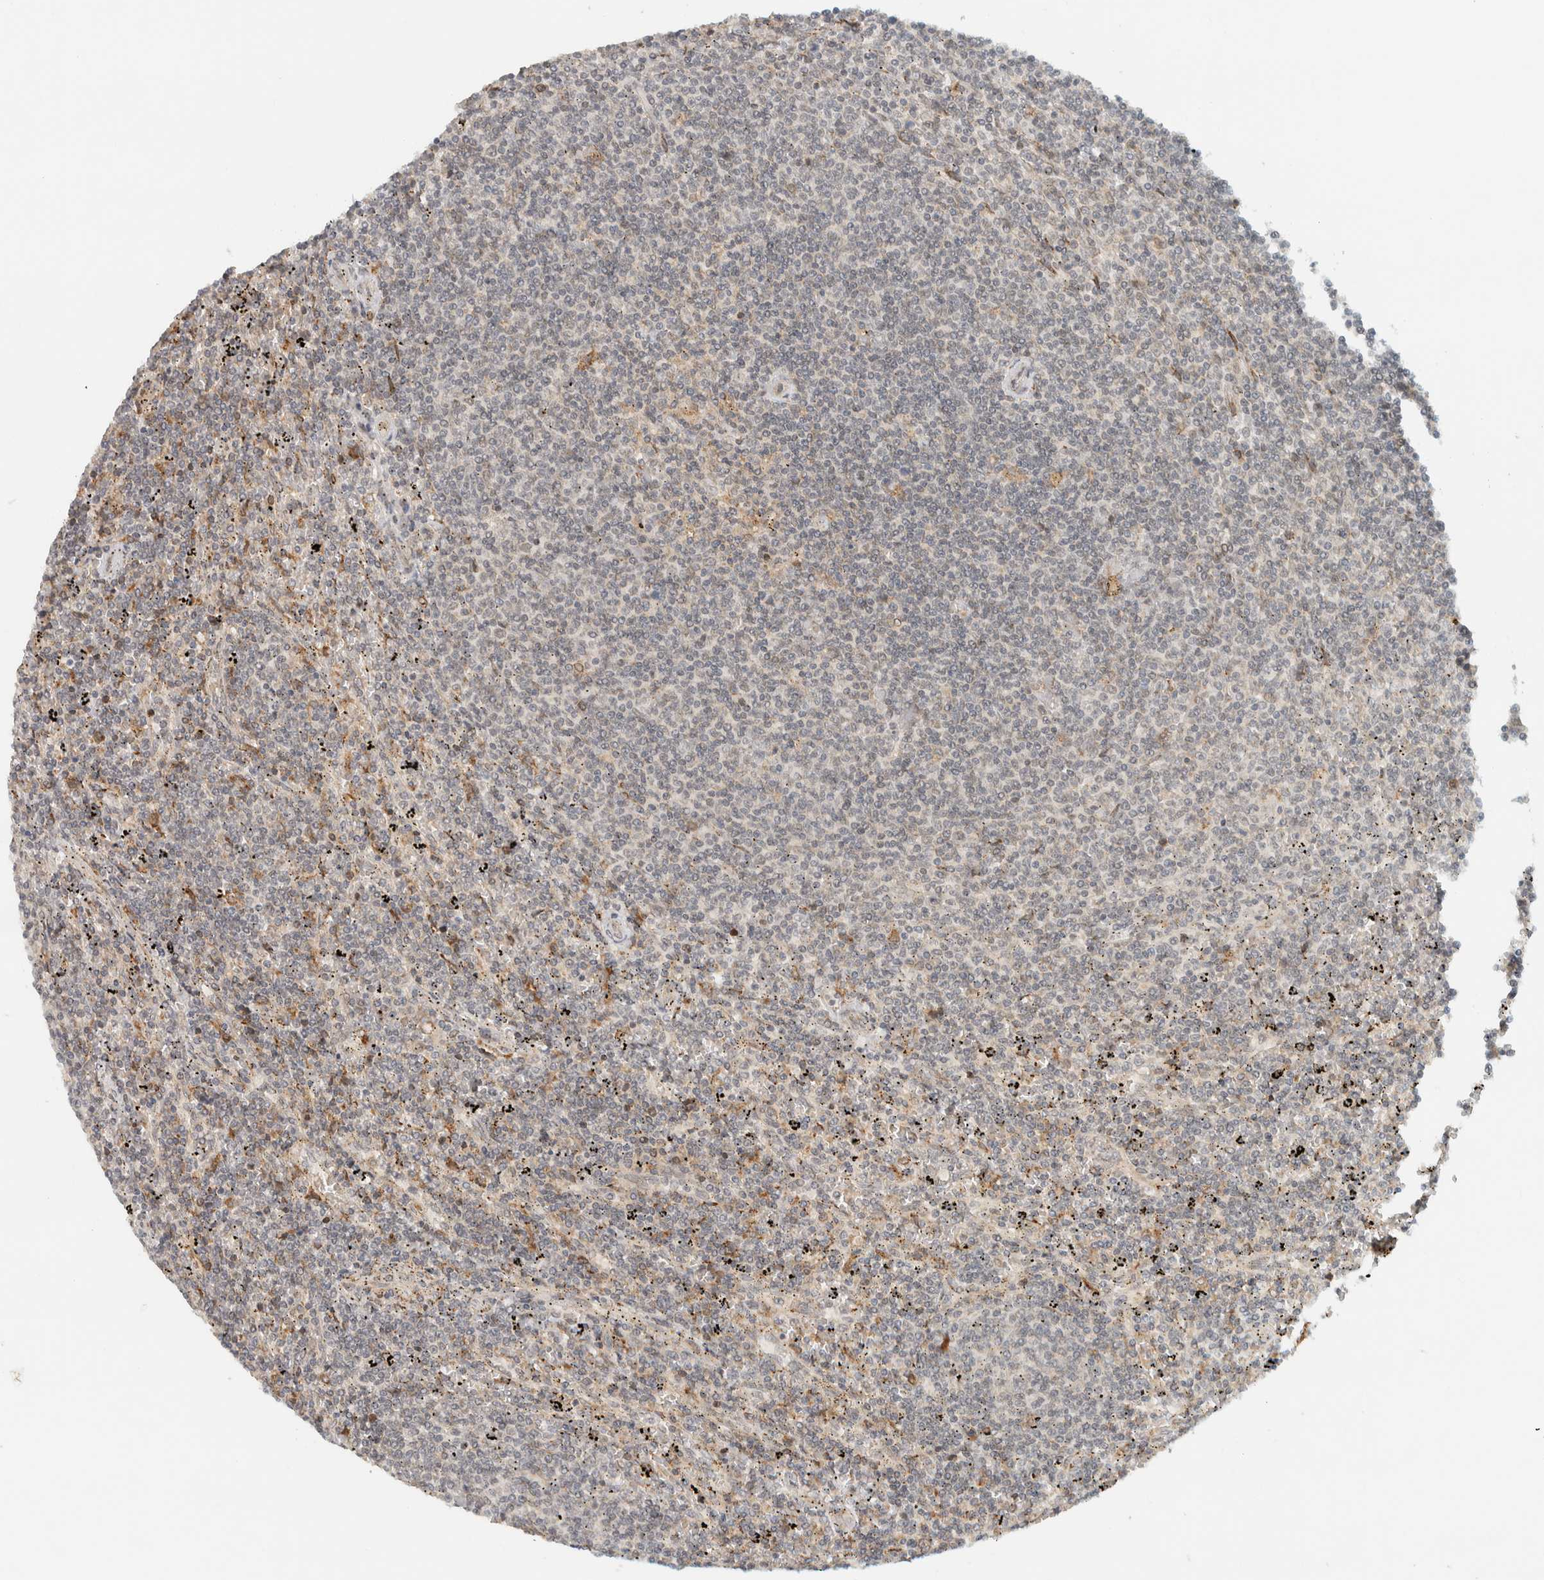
{"staining": {"intensity": "negative", "quantity": "none", "location": "none"}, "tissue": "lymphoma", "cell_type": "Tumor cells", "image_type": "cancer", "snomed": [{"axis": "morphology", "description": "Malignant lymphoma, non-Hodgkin's type, Low grade"}, {"axis": "topography", "description": "Spleen"}], "caption": "IHC photomicrograph of human malignant lymphoma, non-Hodgkin's type (low-grade) stained for a protein (brown), which displays no positivity in tumor cells. (Stains: DAB immunohistochemistry with hematoxylin counter stain, Microscopy: brightfield microscopy at high magnification).", "gene": "ITPRID1", "patient": {"sex": "female", "age": 50}}